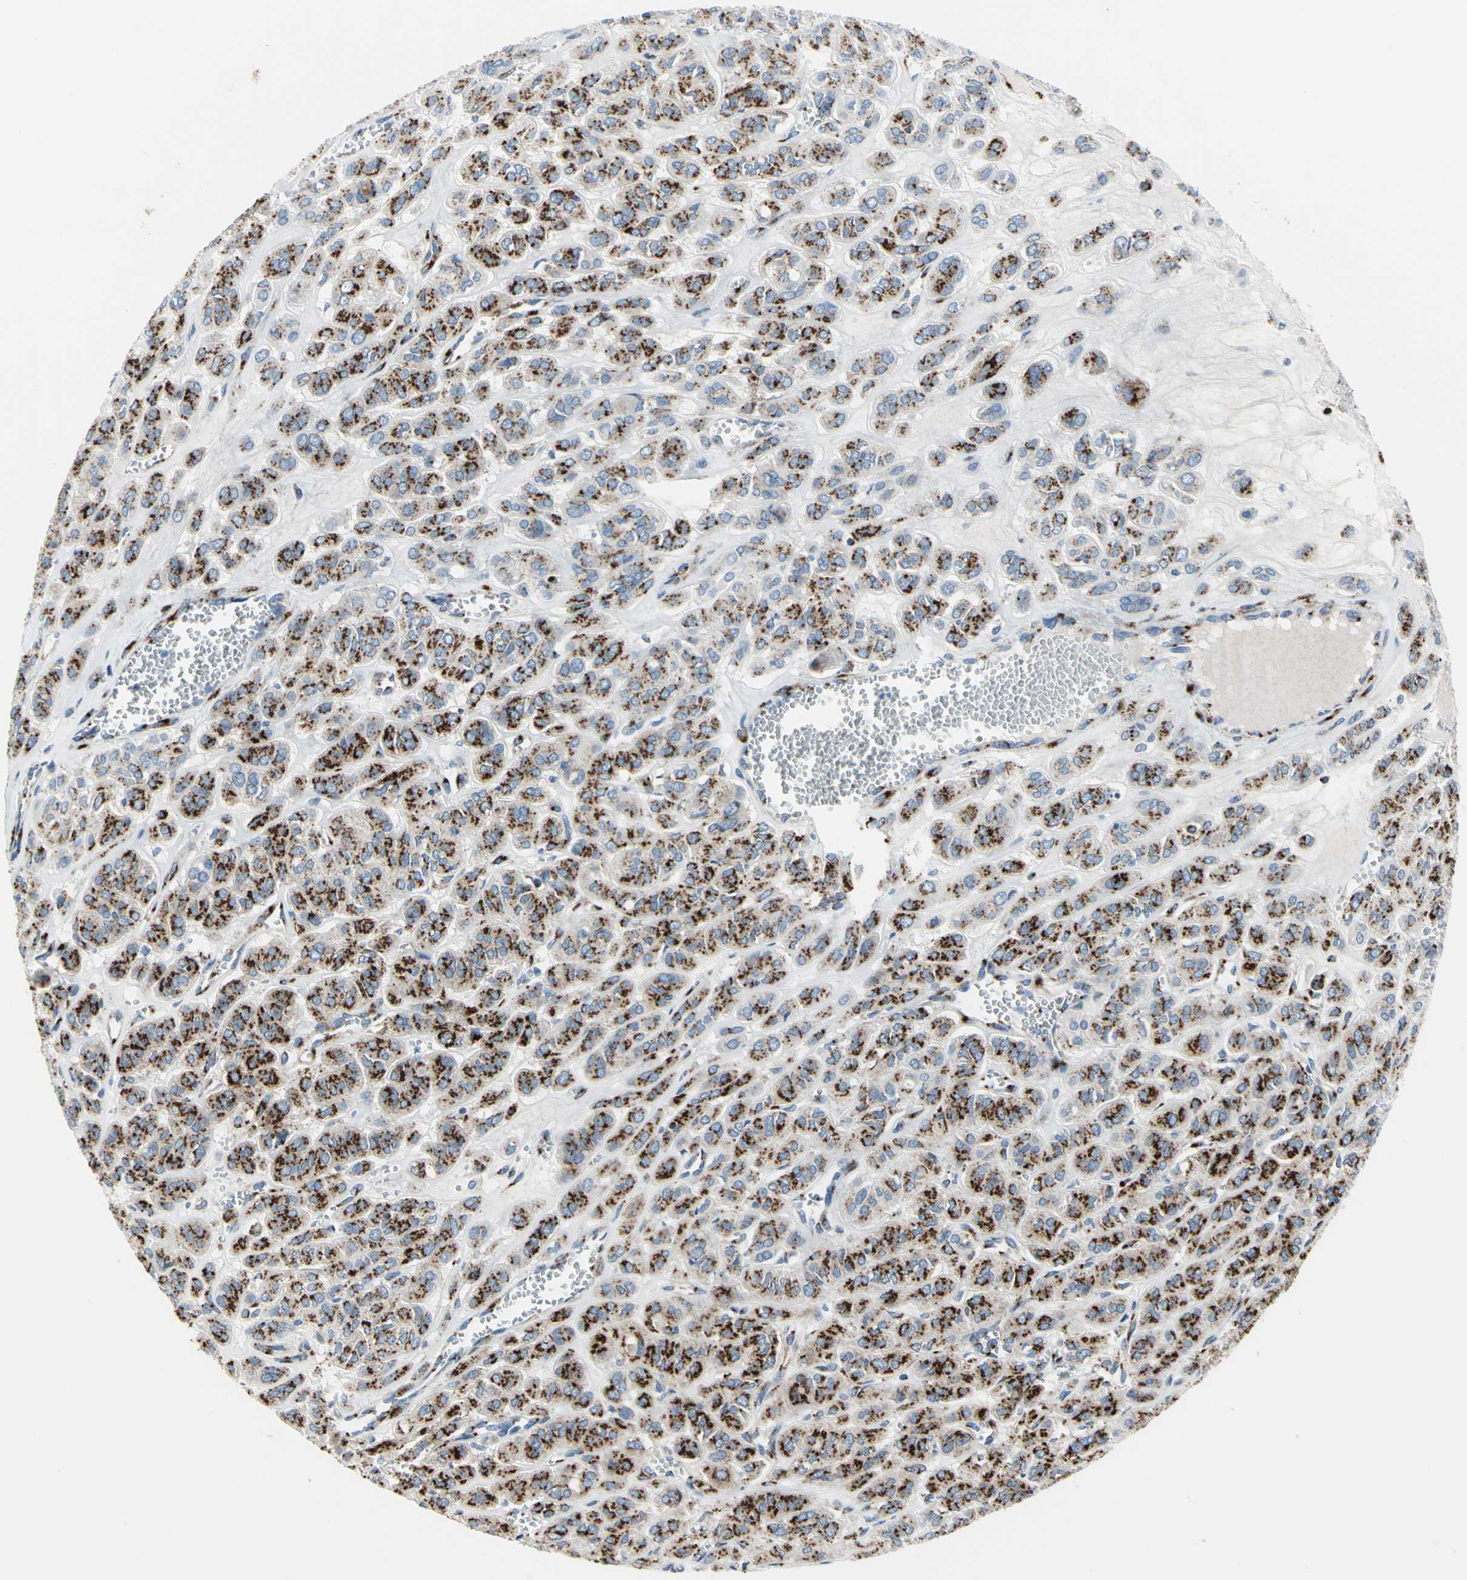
{"staining": {"intensity": "strong", "quantity": ">75%", "location": "cytoplasmic/membranous"}, "tissue": "thyroid cancer", "cell_type": "Tumor cells", "image_type": "cancer", "snomed": [{"axis": "morphology", "description": "Follicular adenoma carcinoma, NOS"}, {"axis": "topography", "description": "Thyroid gland"}], "caption": "IHC of follicular adenoma carcinoma (thyroid) demonstrates high levels of strong cytoplasmic/membranous positivity in approximately >75% of tumor cells.", "gene": "GPR3", "patient": {"sex": "female", "age": 71}}